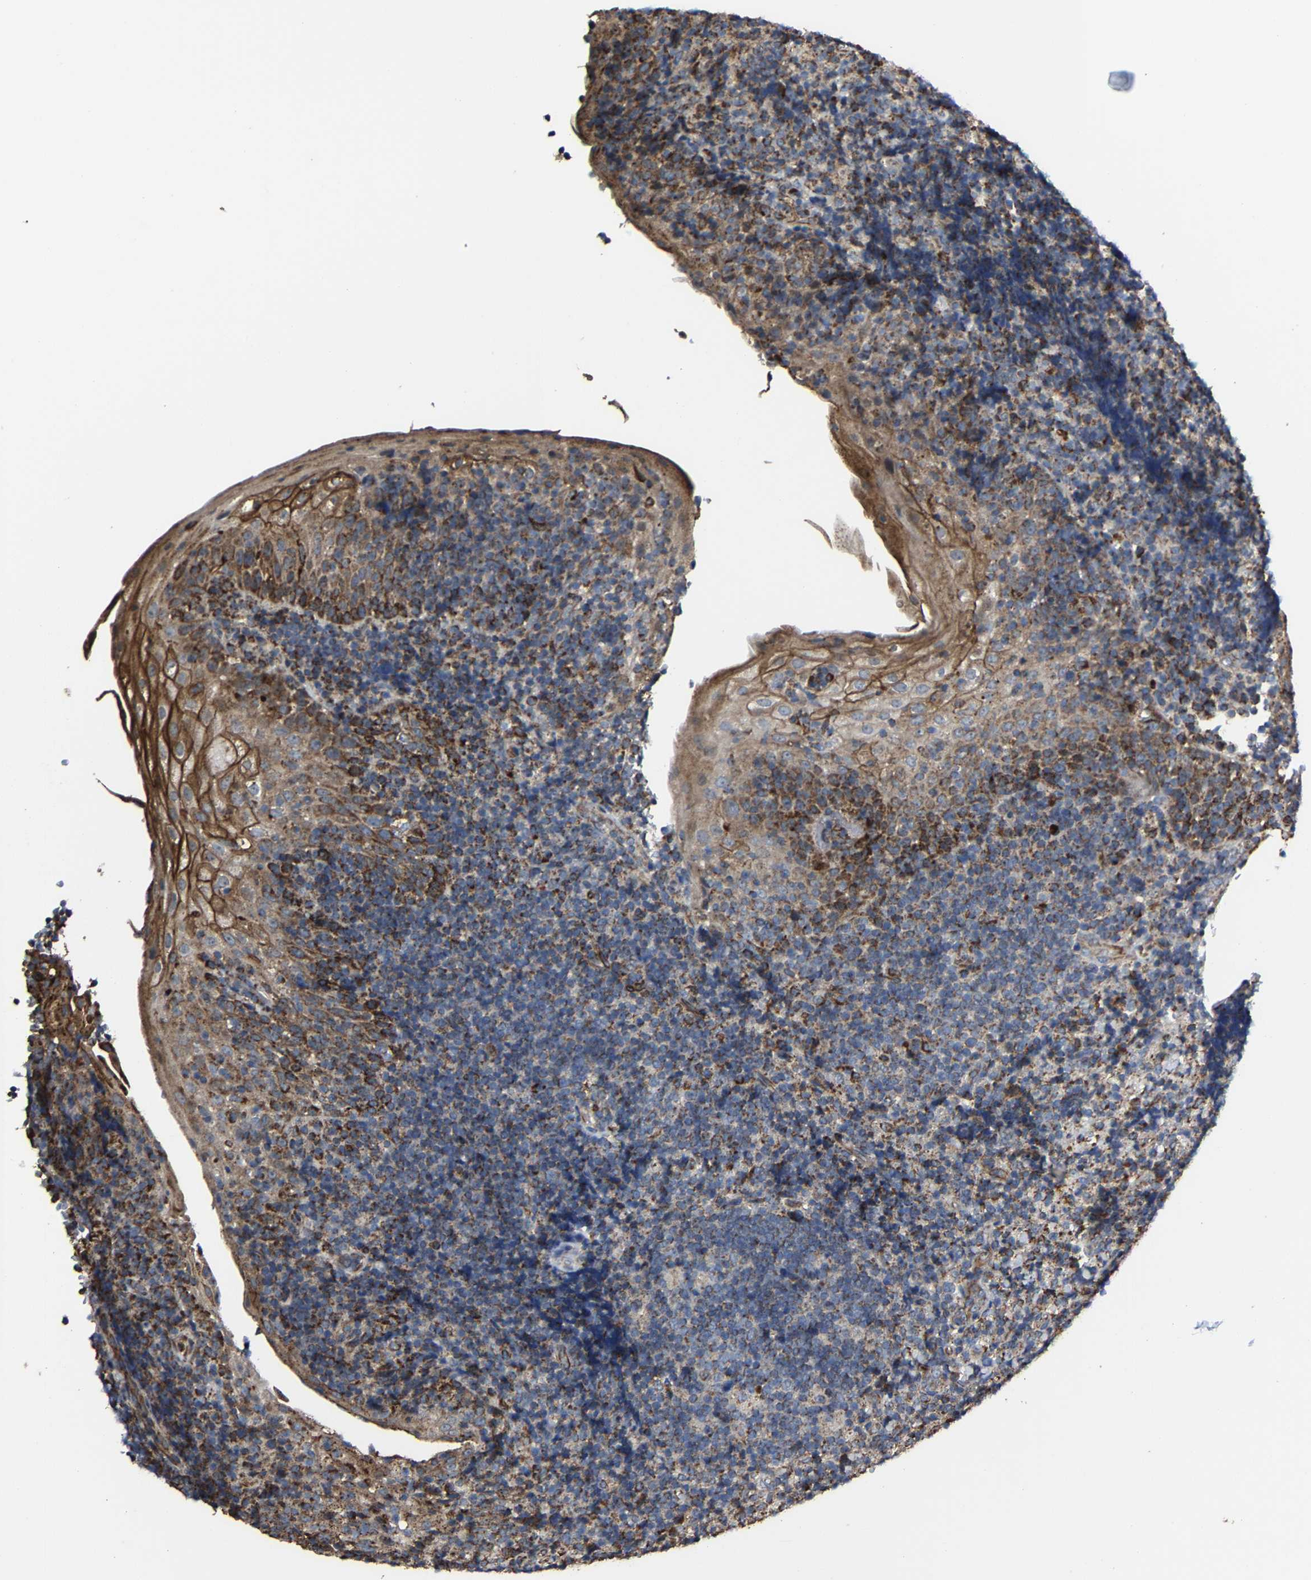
{"staining": {"intensity": "strong", "quantity": "25%-75%", "location": "cytoplasmic/membranous"}, "tissue": "tonsil", "cell_type": "Germinal center cells", "image_type": "normal", "snomed": [{"axis": "morphology", "description": "Normal tissue, NOS"}, {"axis": "topography", "description": "Tonsil"}], "caption": "About 25%-75% of germinal center cells in benign tonsil display strong cytoplasmic/membranous protein staining as visualized by brown immunohistochemical staining.", "gene": "NDUFV3", "patient": {"sex": "male", "age": 37}}